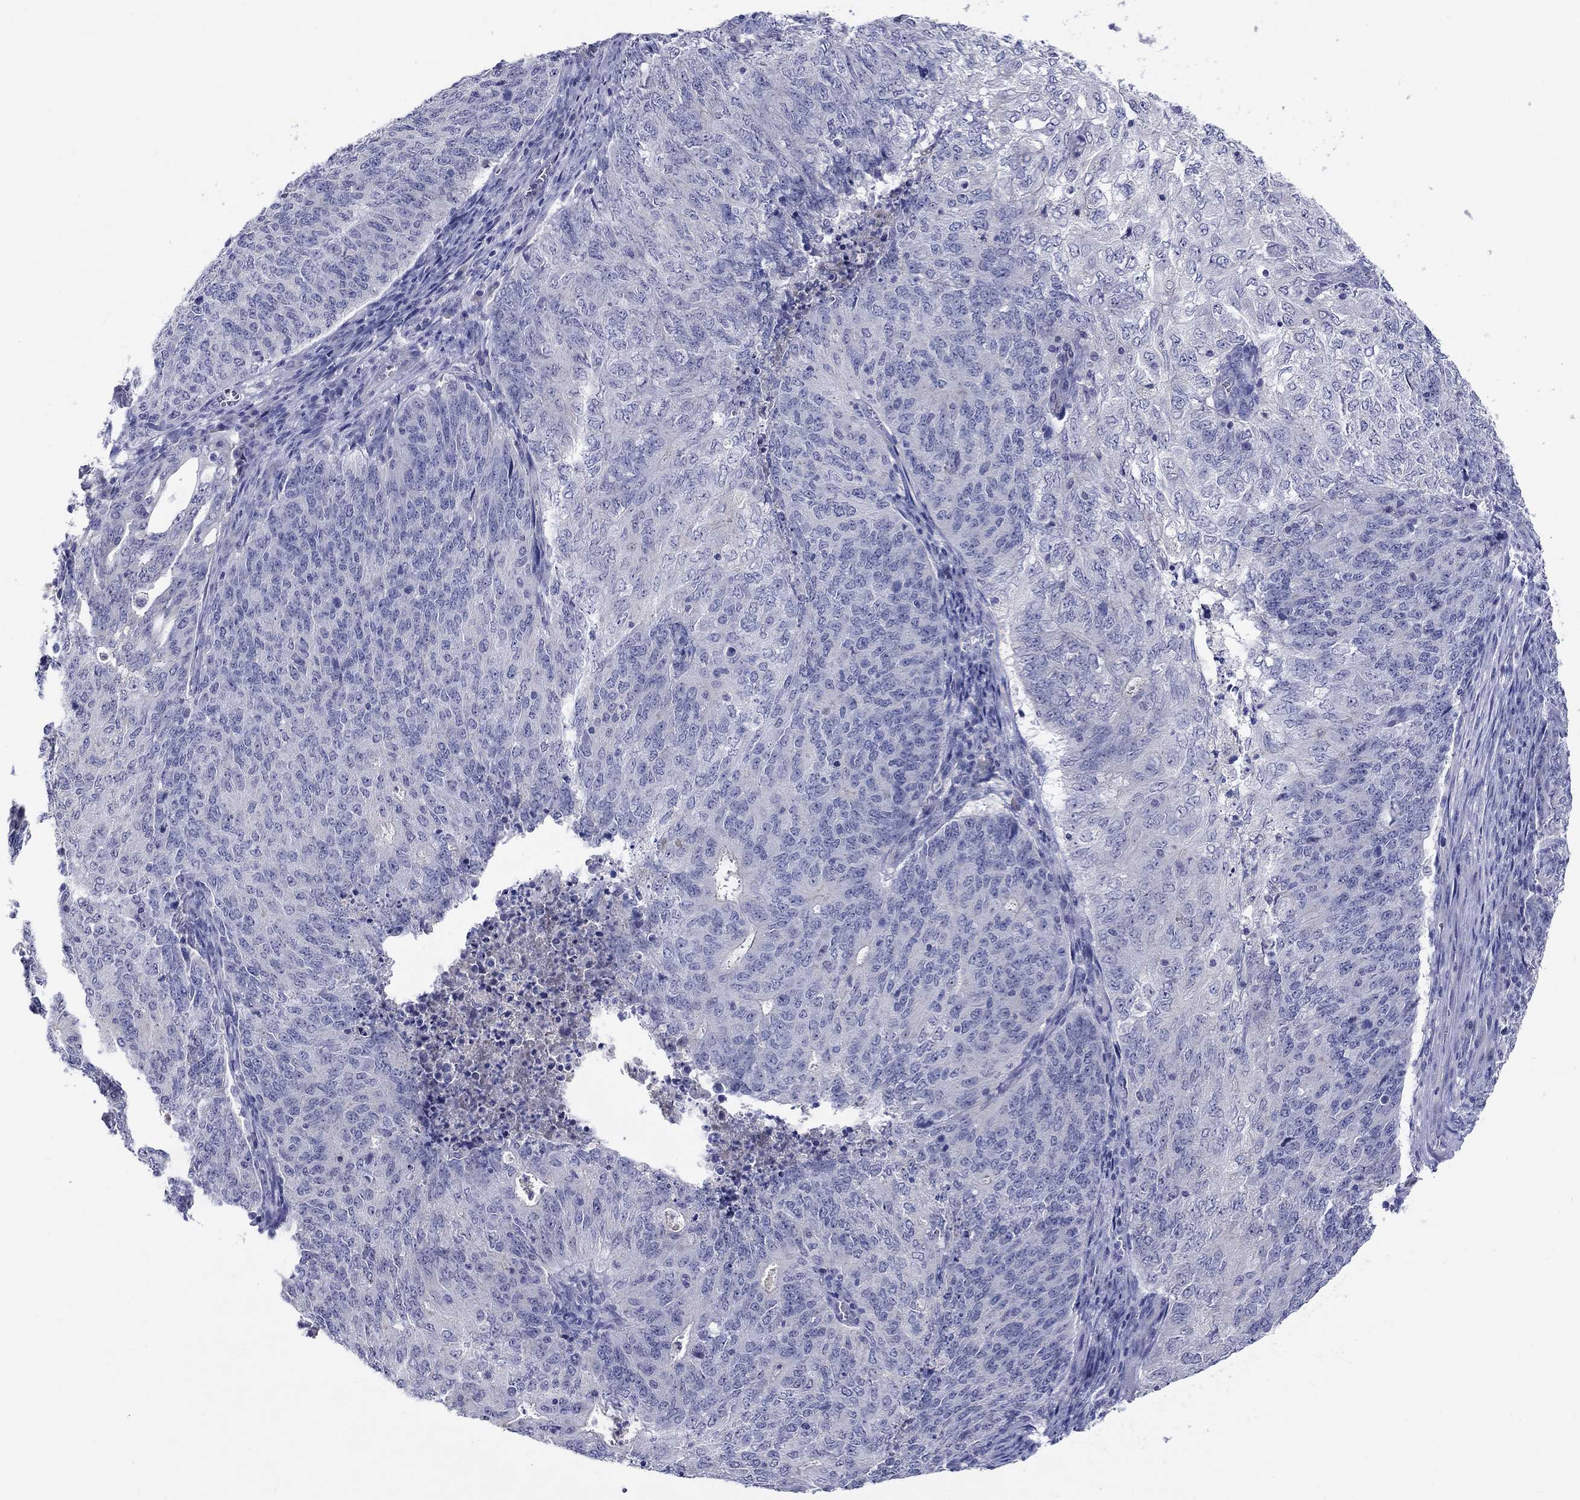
{"staining": {"intensity": "negative", "quantity": "none", "location": "none"}, "tissue": "endometrial cancer", "cell_type": "Tumor cells", "image_type": "cancer", "snomed": [{"axis": "morphology", "description": "Adenocarcinoma, NOS"}, {"axis": "topography", "description": "Endometrium"}], "caption": "Endometrial adenocarcinoma stained for a protein using immunohistochemistry displays no expression tumor cells.", "gene": "SLC30A3", "patient": {"sex": "female", "age": 82}}